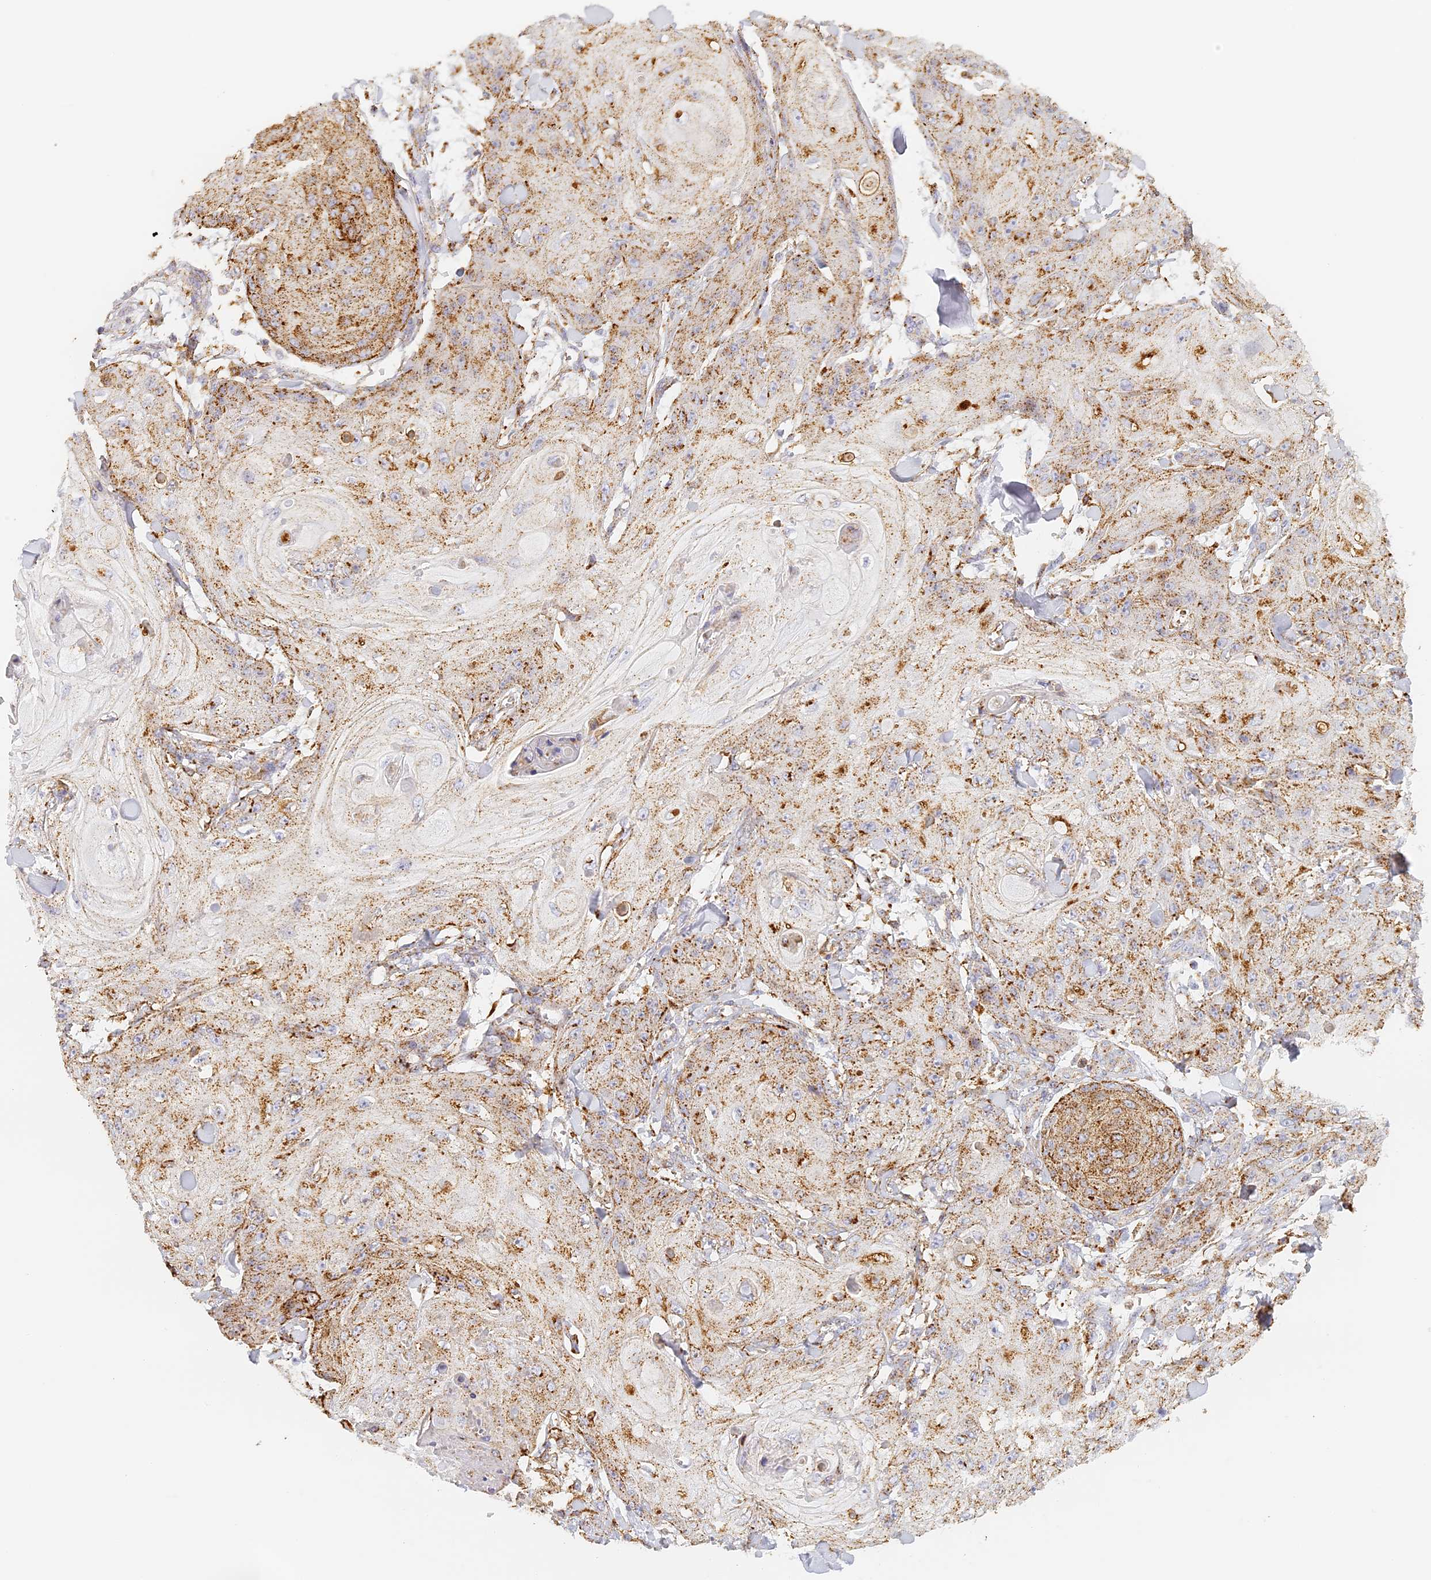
{"staining": {"intensity": "moderate", "quantity": ">75%", "location": "cytoplasmic/membranous"}, "tissue": "skin cancer", "cell_type": "Tumor cells", "image_type": "cancer", "snomed": [{"axis": "morphology", "description": "Squamous cell carcinoma, NOS"}, {"axis": "topography", "description": "Skin"}], "caption": "Immunohistochemistry (IHC) (DAB) staining of skin cancer reveals moderate cytoplasmic/membranous protein staining in approximately >75% of tumor cells. The staining was performed using DAB to visualize the protein expression in brown, while the nuclei were stained in blue with hematoxylin (Magnification: 20x).", "gene": "LAMP2", "patient": {"sex": "male", "age": 74}}